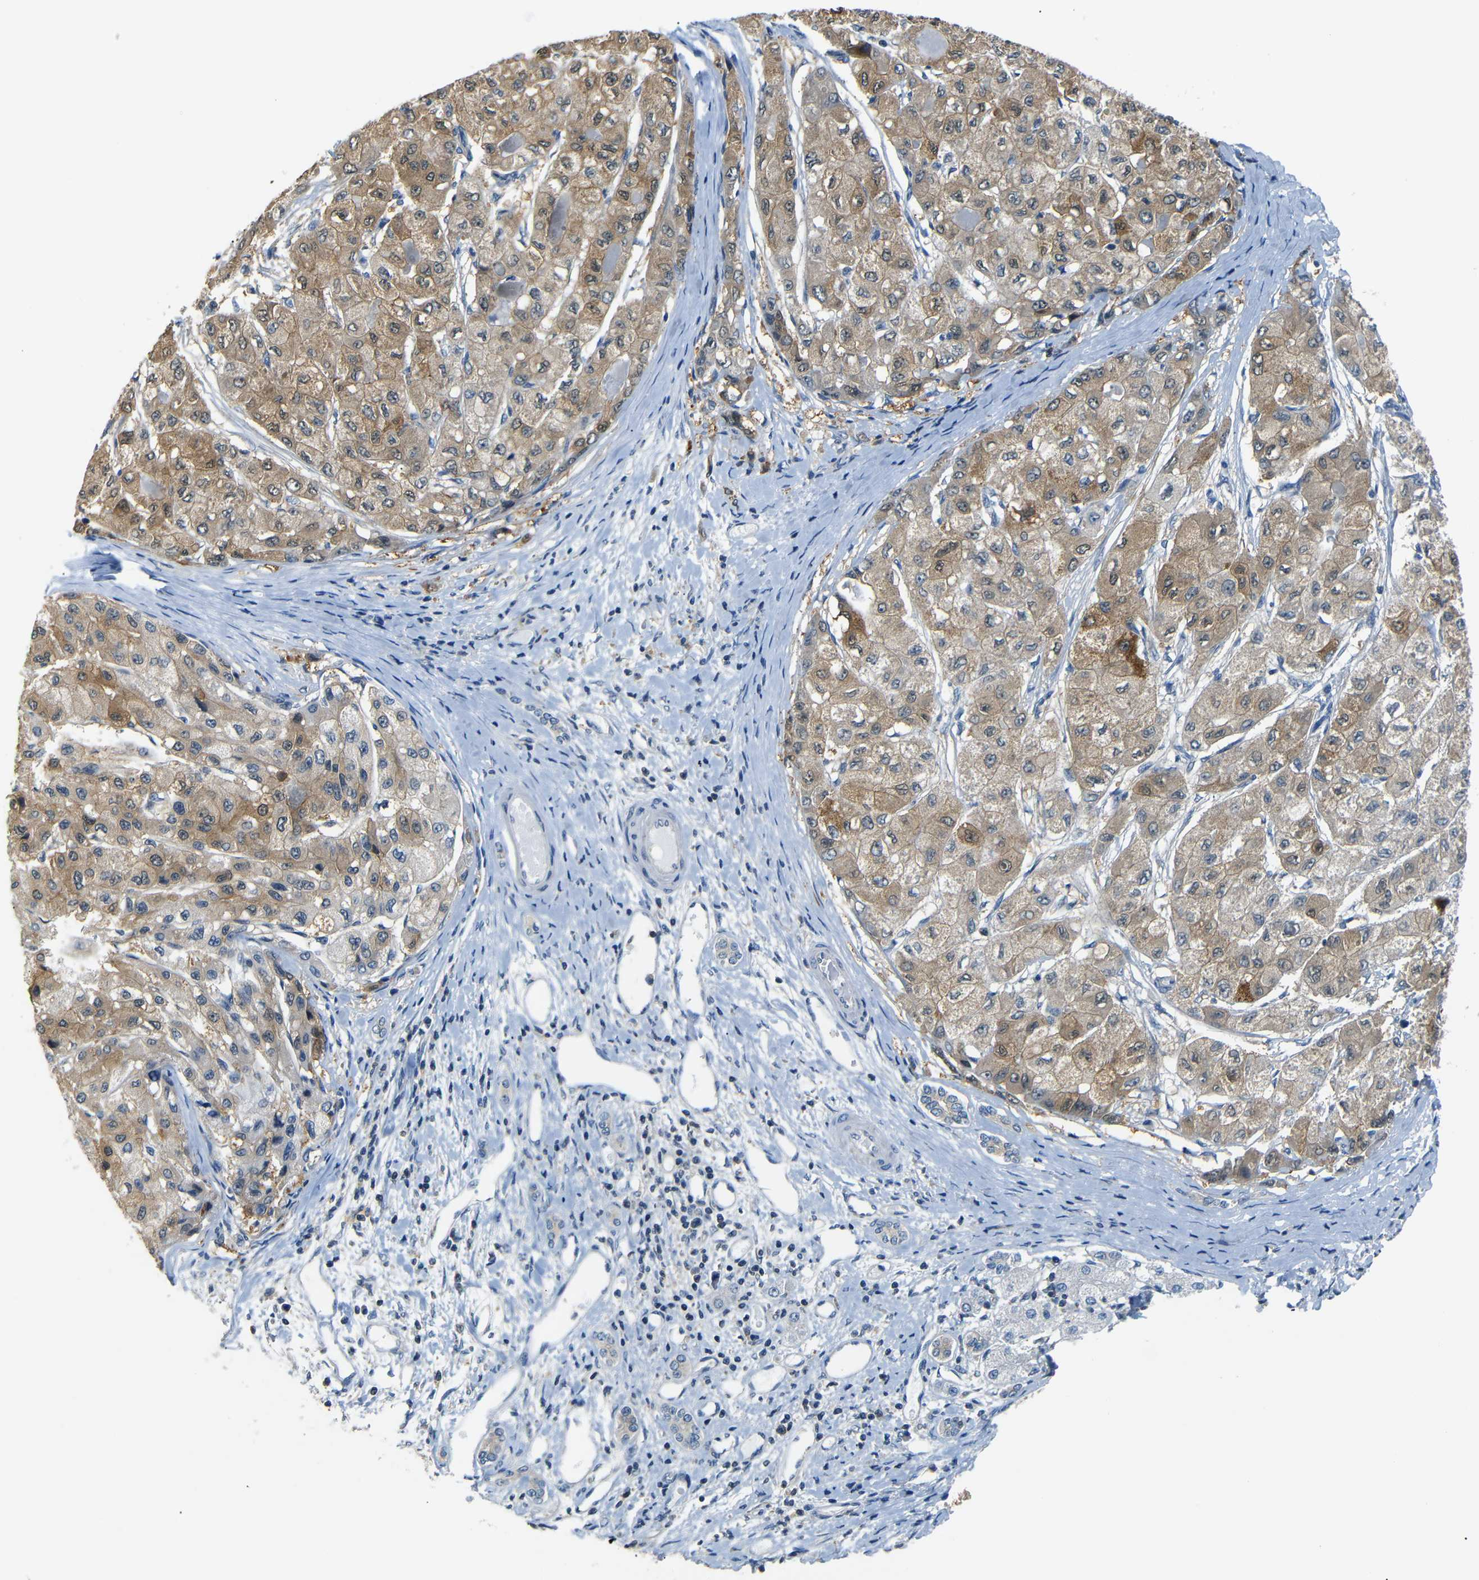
{"staining": {"intensity": "moderate", "quantity": ">75%", "location": "cytoplasmic/membranous"}, "tissue": "liver cancer", "cell_type": "Tumor cells", "image_type": "cancer", "snomed": [{"axis": "morphology", "description": "Carcinoma, Hepatocellular, NOS"}, {"axis": "topography", "description": "Liver"}], "caption": "A brown stain labels moderate cytoplasmic/membranous staining of a protein in liver hepatocellular carcinoma tumor cells.", "gene": "SFN", "patient": {"sex": "male", "age": 80}}